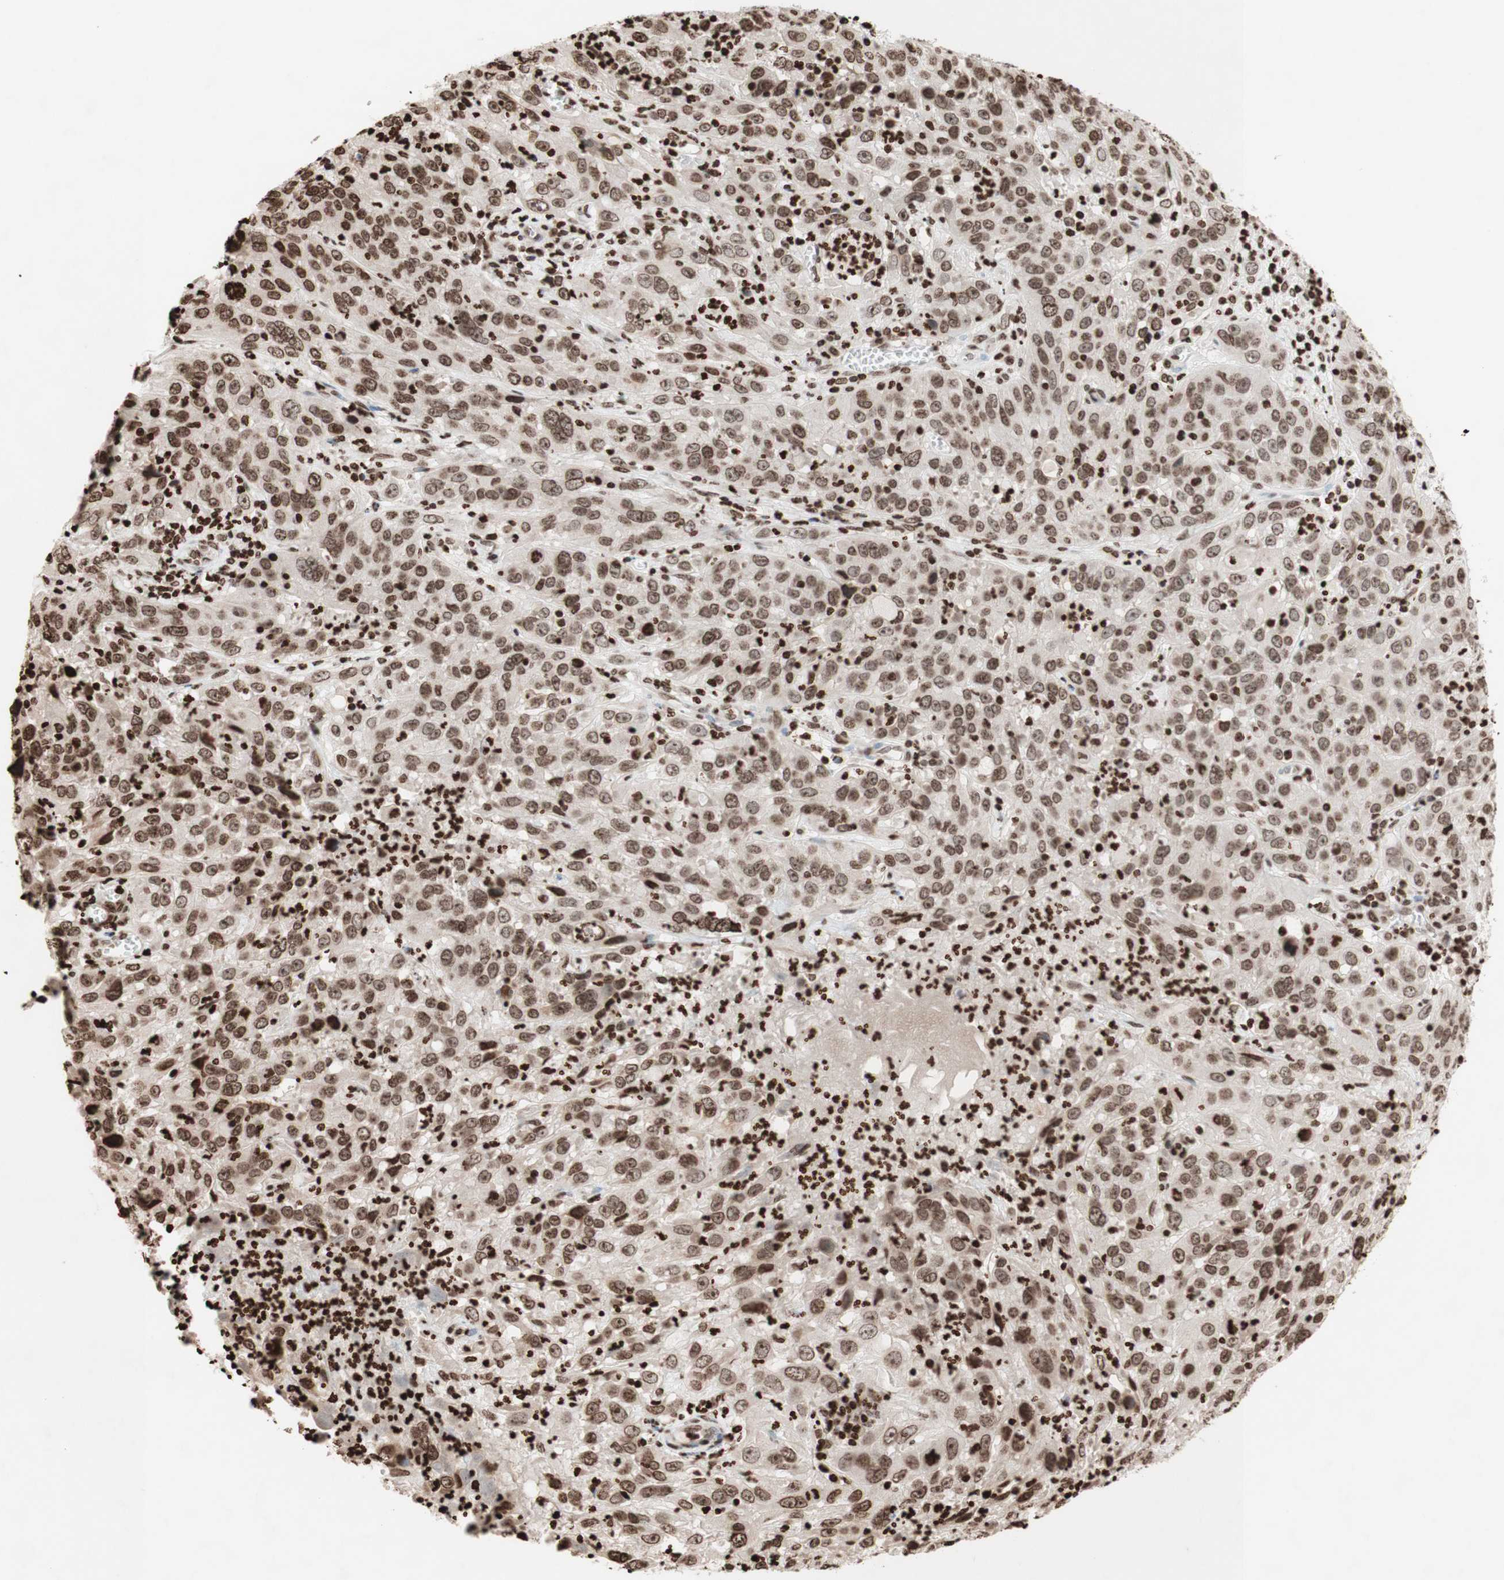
{"staining": {"intensity": "moderate", "quantity": ">75%", "location": "nuclear"}, "tissue": "cervical cancer", "cell_type": "Tumor cells", "image_type": "cancer", "snomed": [{"axis": "morphology", "description": "Squamous cell carcinoma, NOS"}, {"axis": "topography", "description": "Cervix"}], "caption": "Human cervical cancer stained with a brown dye exhibits moderate nuclear positive staining in about >75% of tumor cells.", "gene": "NCOA3", "patient": {"sex": "female", "age": 32}}